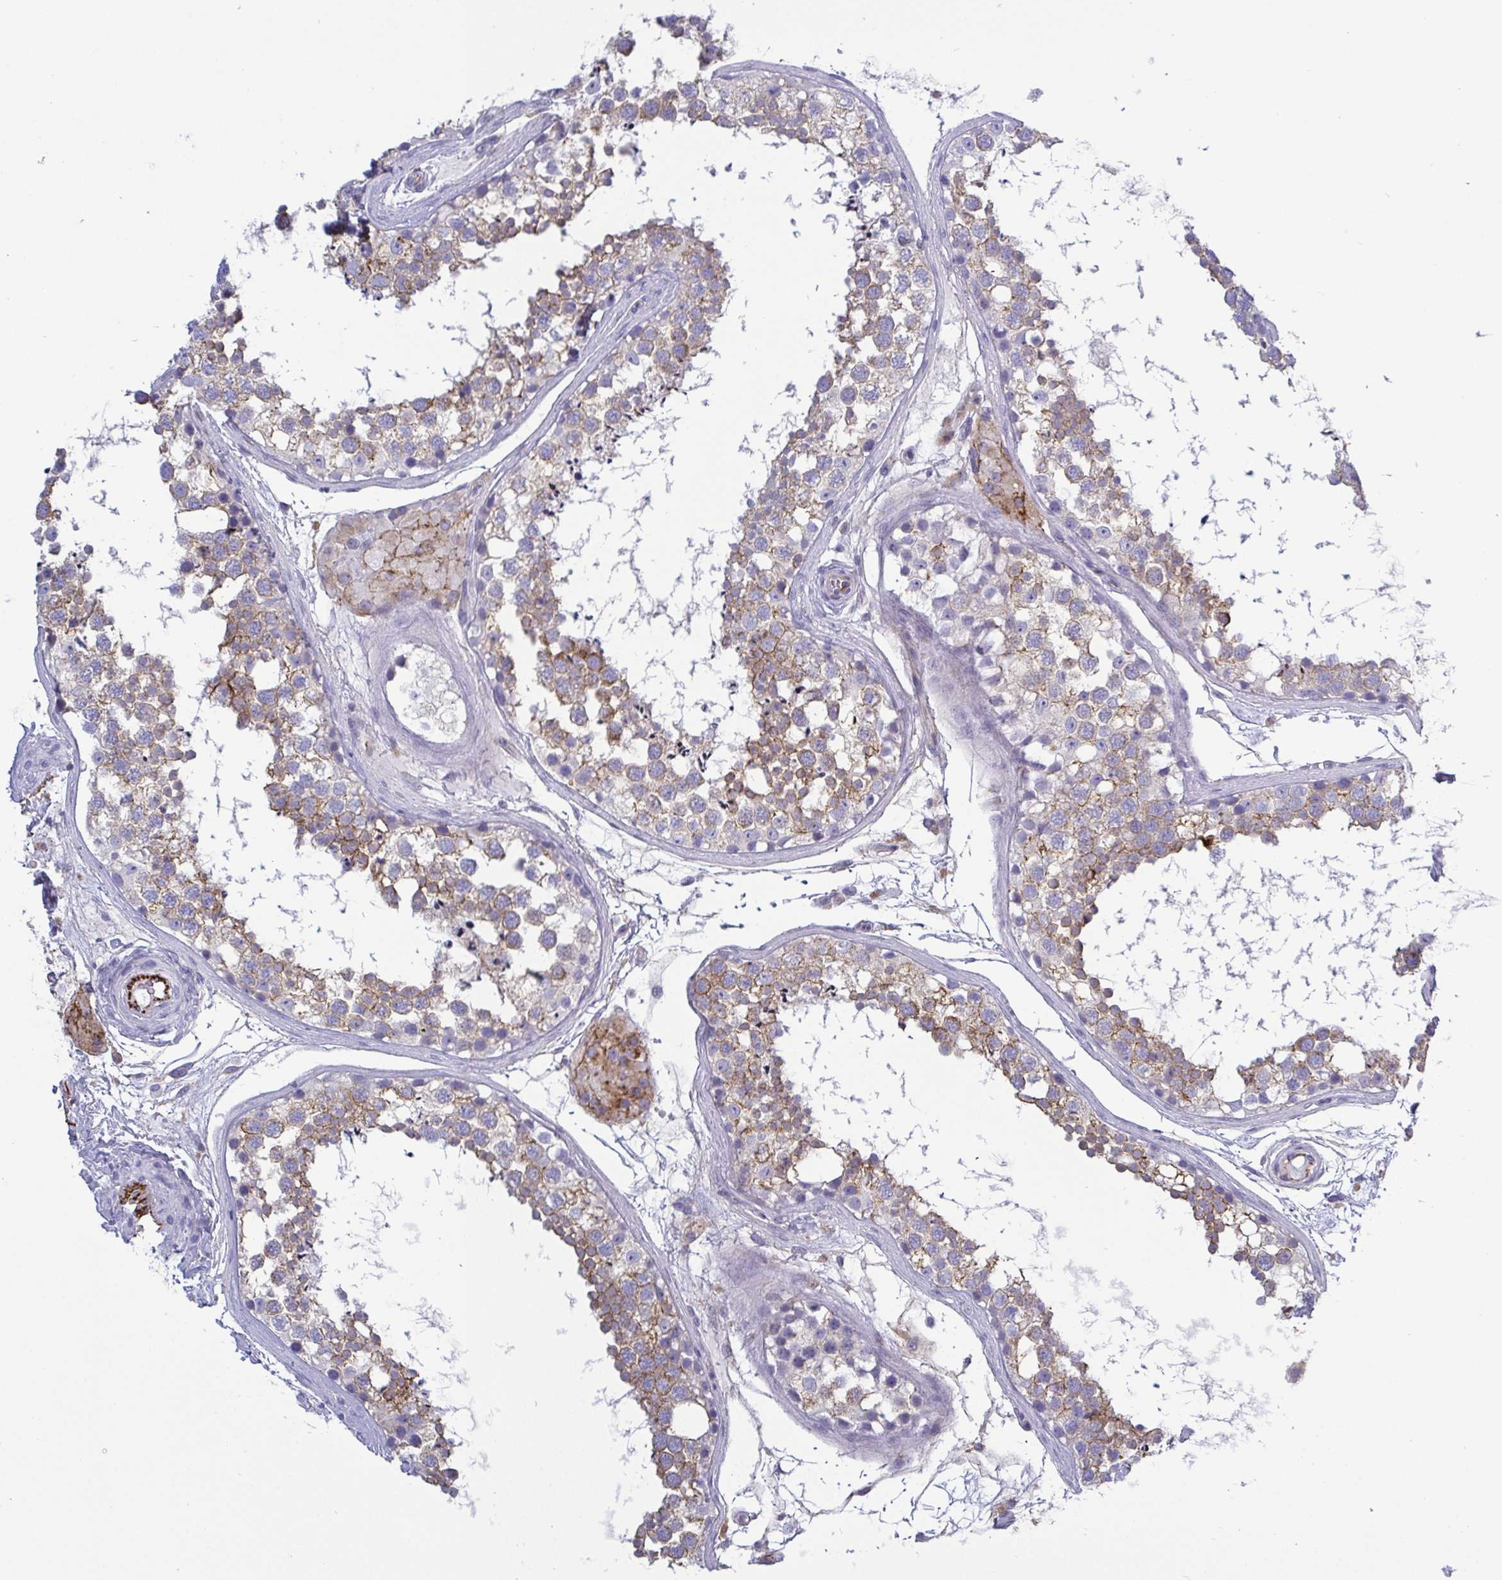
{"staining": {"intensity": "moderate", "quantity": "25%-75%", "location": "cytoplasmic/membranous"}, "tissue": "testis", "cell_type": "Cells in seminiferous ducts", "image_type": "normal", "snomed": [{"axis": "morphology", "description": "Normal tissue, NOS"}, {"axis": "morphology", "description": "Seminoma, NOS"}, {"axis": "topography", "description": "Testis"}], "caption": "High-power microscopy captured an immunohistochemistry (IHC) micrograph of unremarkable testis, revealing moderate cytoplasmic/membranous expression in about 25%-75% of cells in seminiferous ducts.", "gene": "LIMA1", "patient": {"sex": "male", "age": 65}}